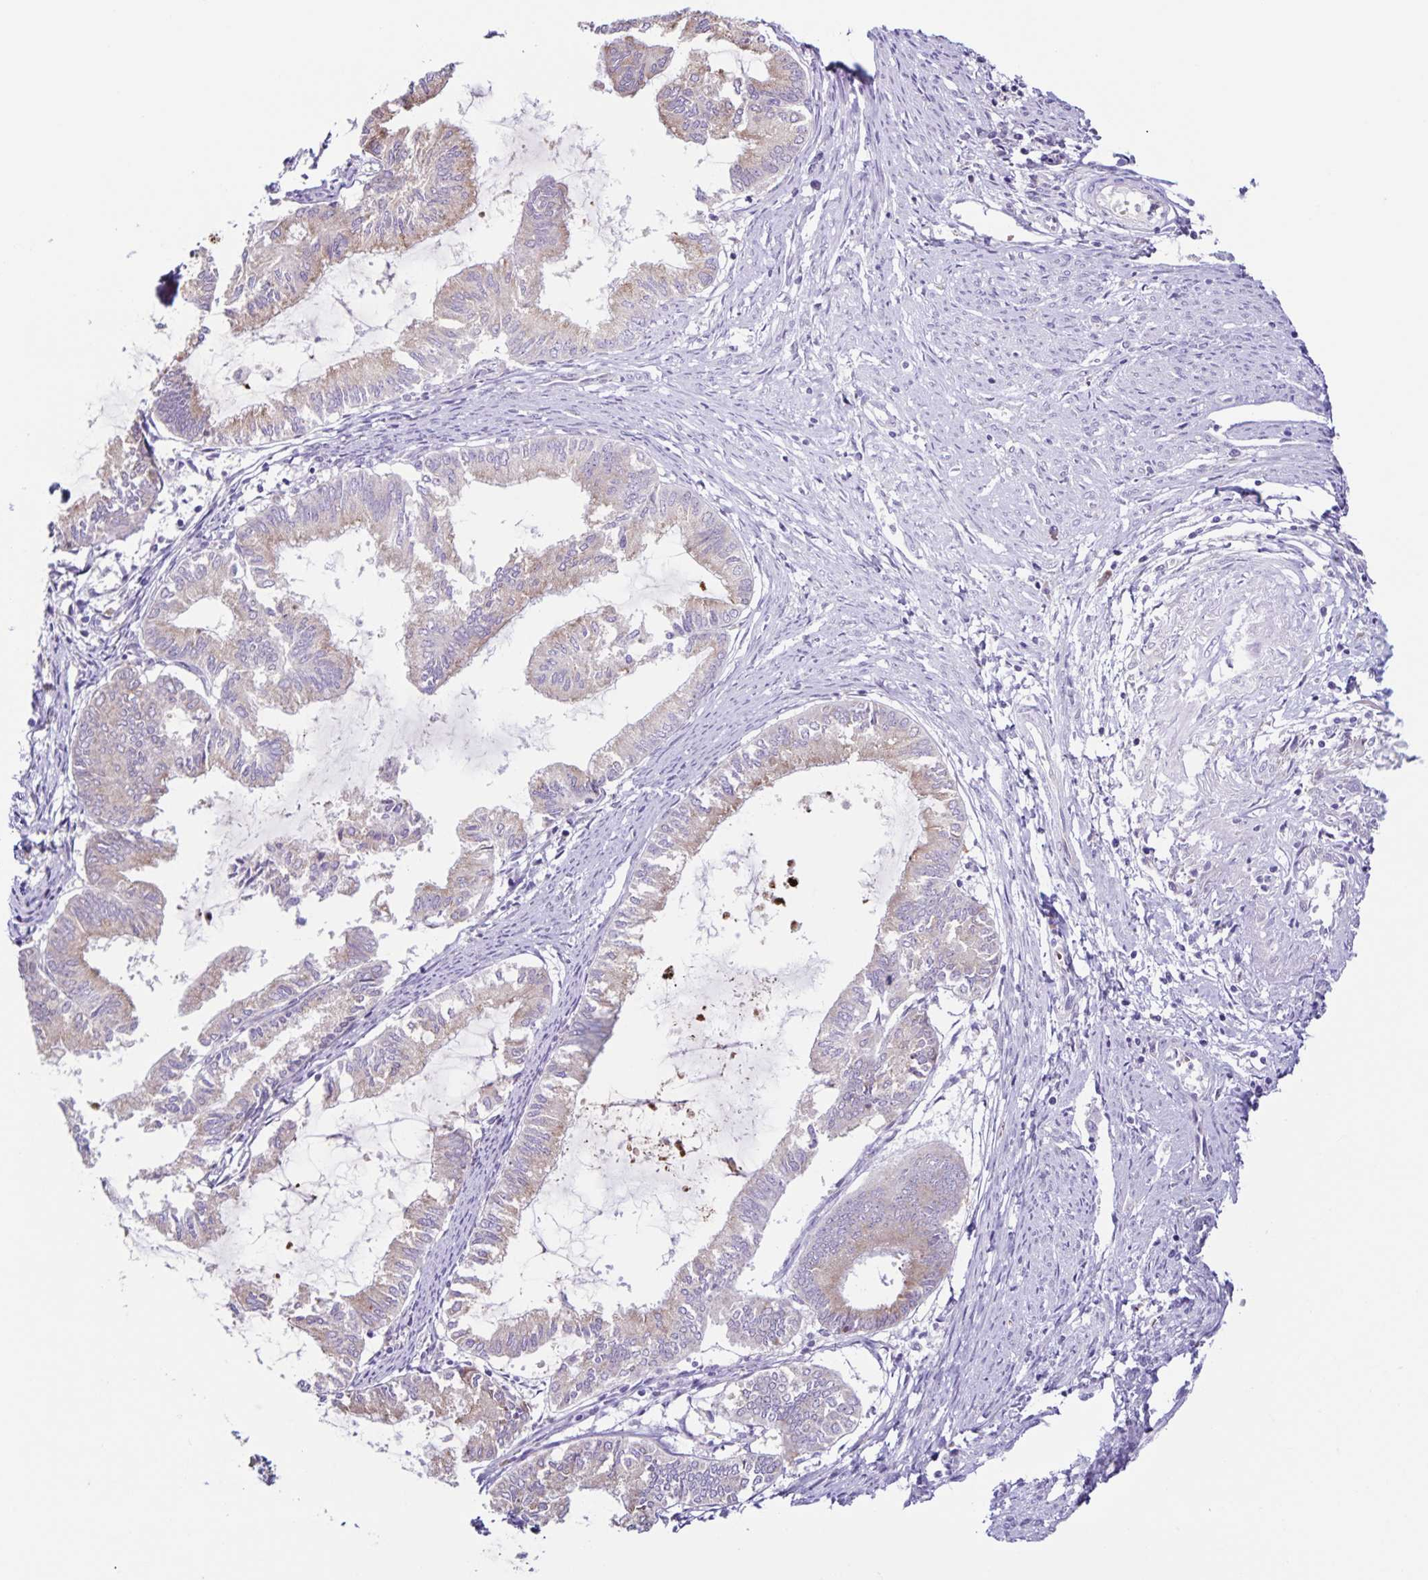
{"staining": {"intensity": "weak", "quantity": "<25%", "location": "cytoplasmic/membranous"}, "tissue": "endometrial cancer", "cell_type": "Tumor cells", "image_type": "cancer", "snomed": [{"axis": "morphology", "description": "Adenocarcinoma, NOS"}, {"axis": "topography", "description": "Endometrium"}], "caption": "Endometrial cancer (adenocarcinoma) was stained to show a protein in brown. There is no significant staining in tumor cells.", "gene": "STPG4", "patient": {"sex": "female", "age": 86}}